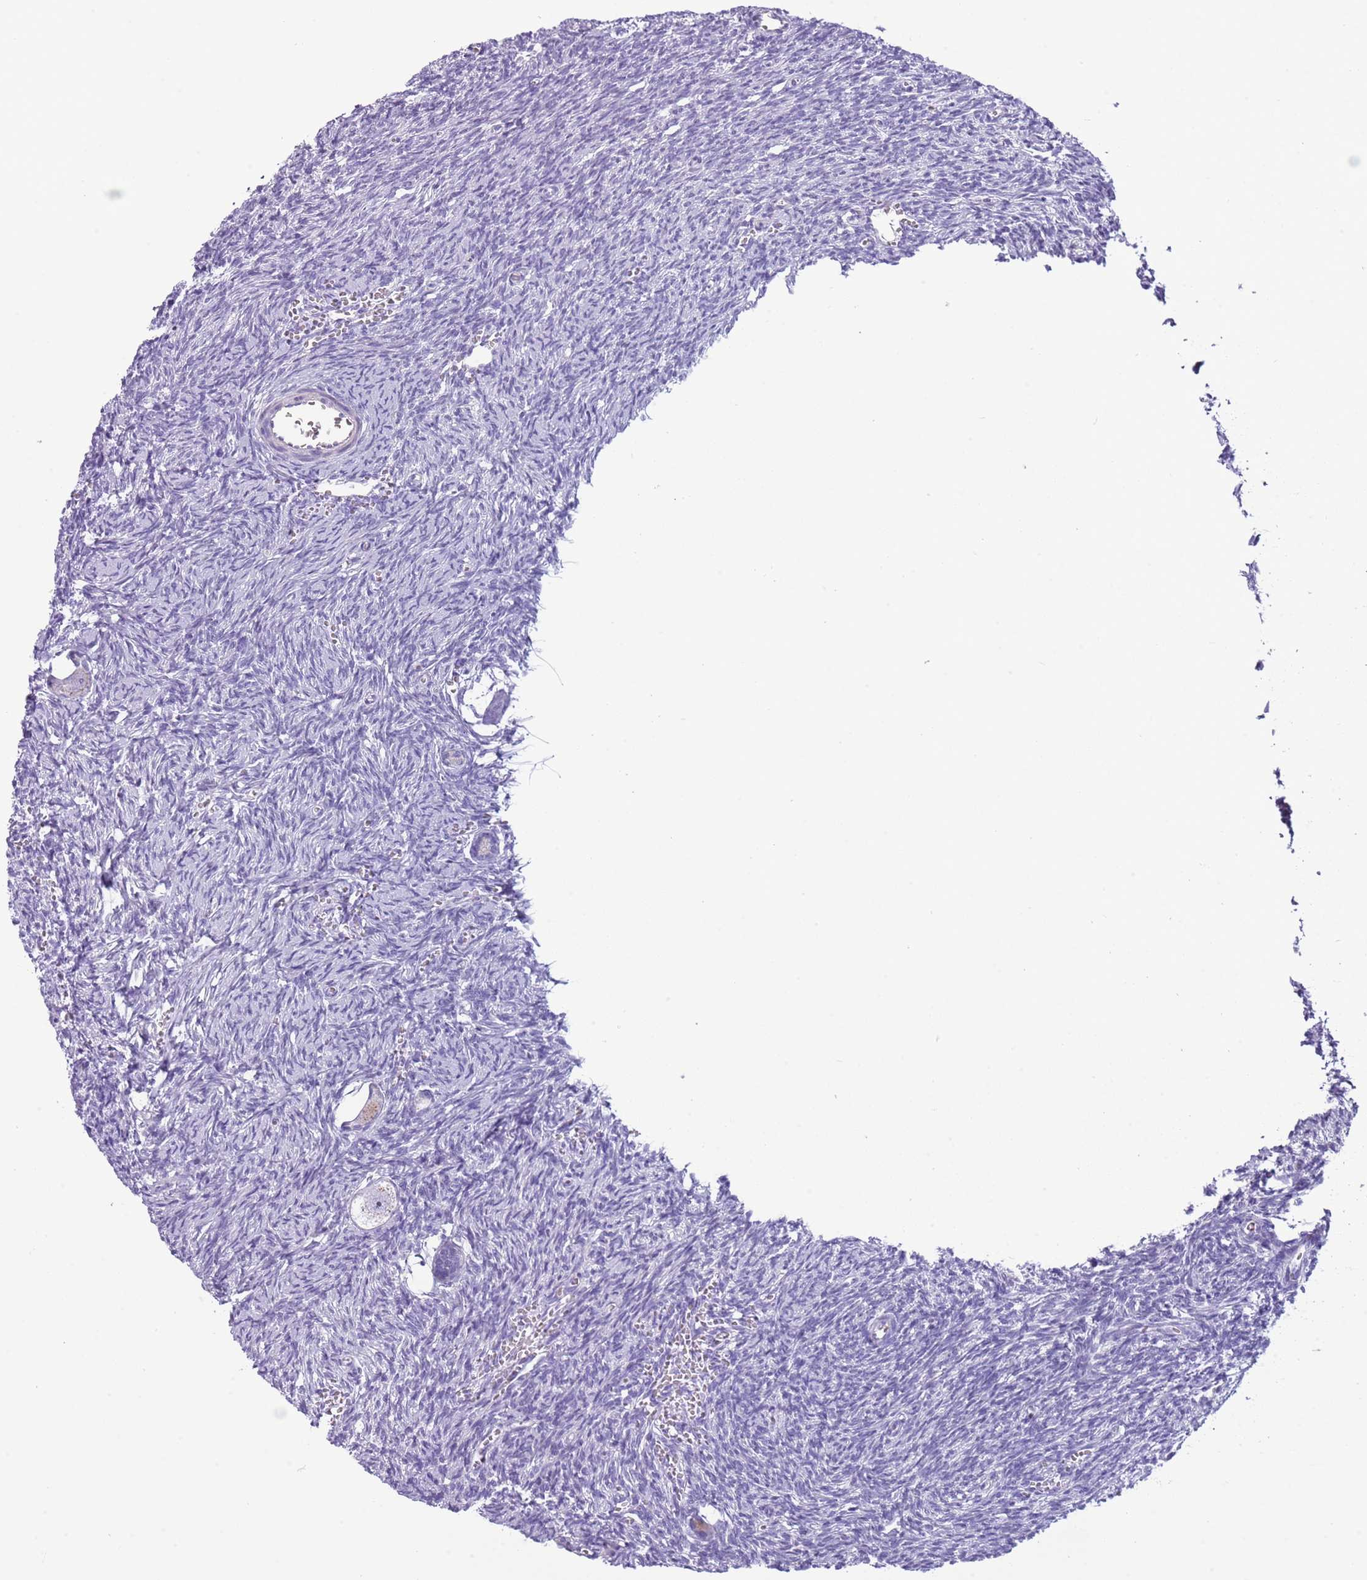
{"staining": {"intensity": "weak", "quantity": "<25%", "location": "cytoplasmic/membranous"}, "tissue": "ovary", "cell_type": "Follicle cells", "image_type": "normal", "snomed": [{"axis": "morphology", "description": "Normal tissue, NOS"}, {"axis": "topography", "description": "Ovary"}], "caption": "Human ovary stained for a protein using immunohistochemistry displays no staining in follicle cells.", "gene": "NBPF4", "patient": {"sex": "female", "age": 39}}